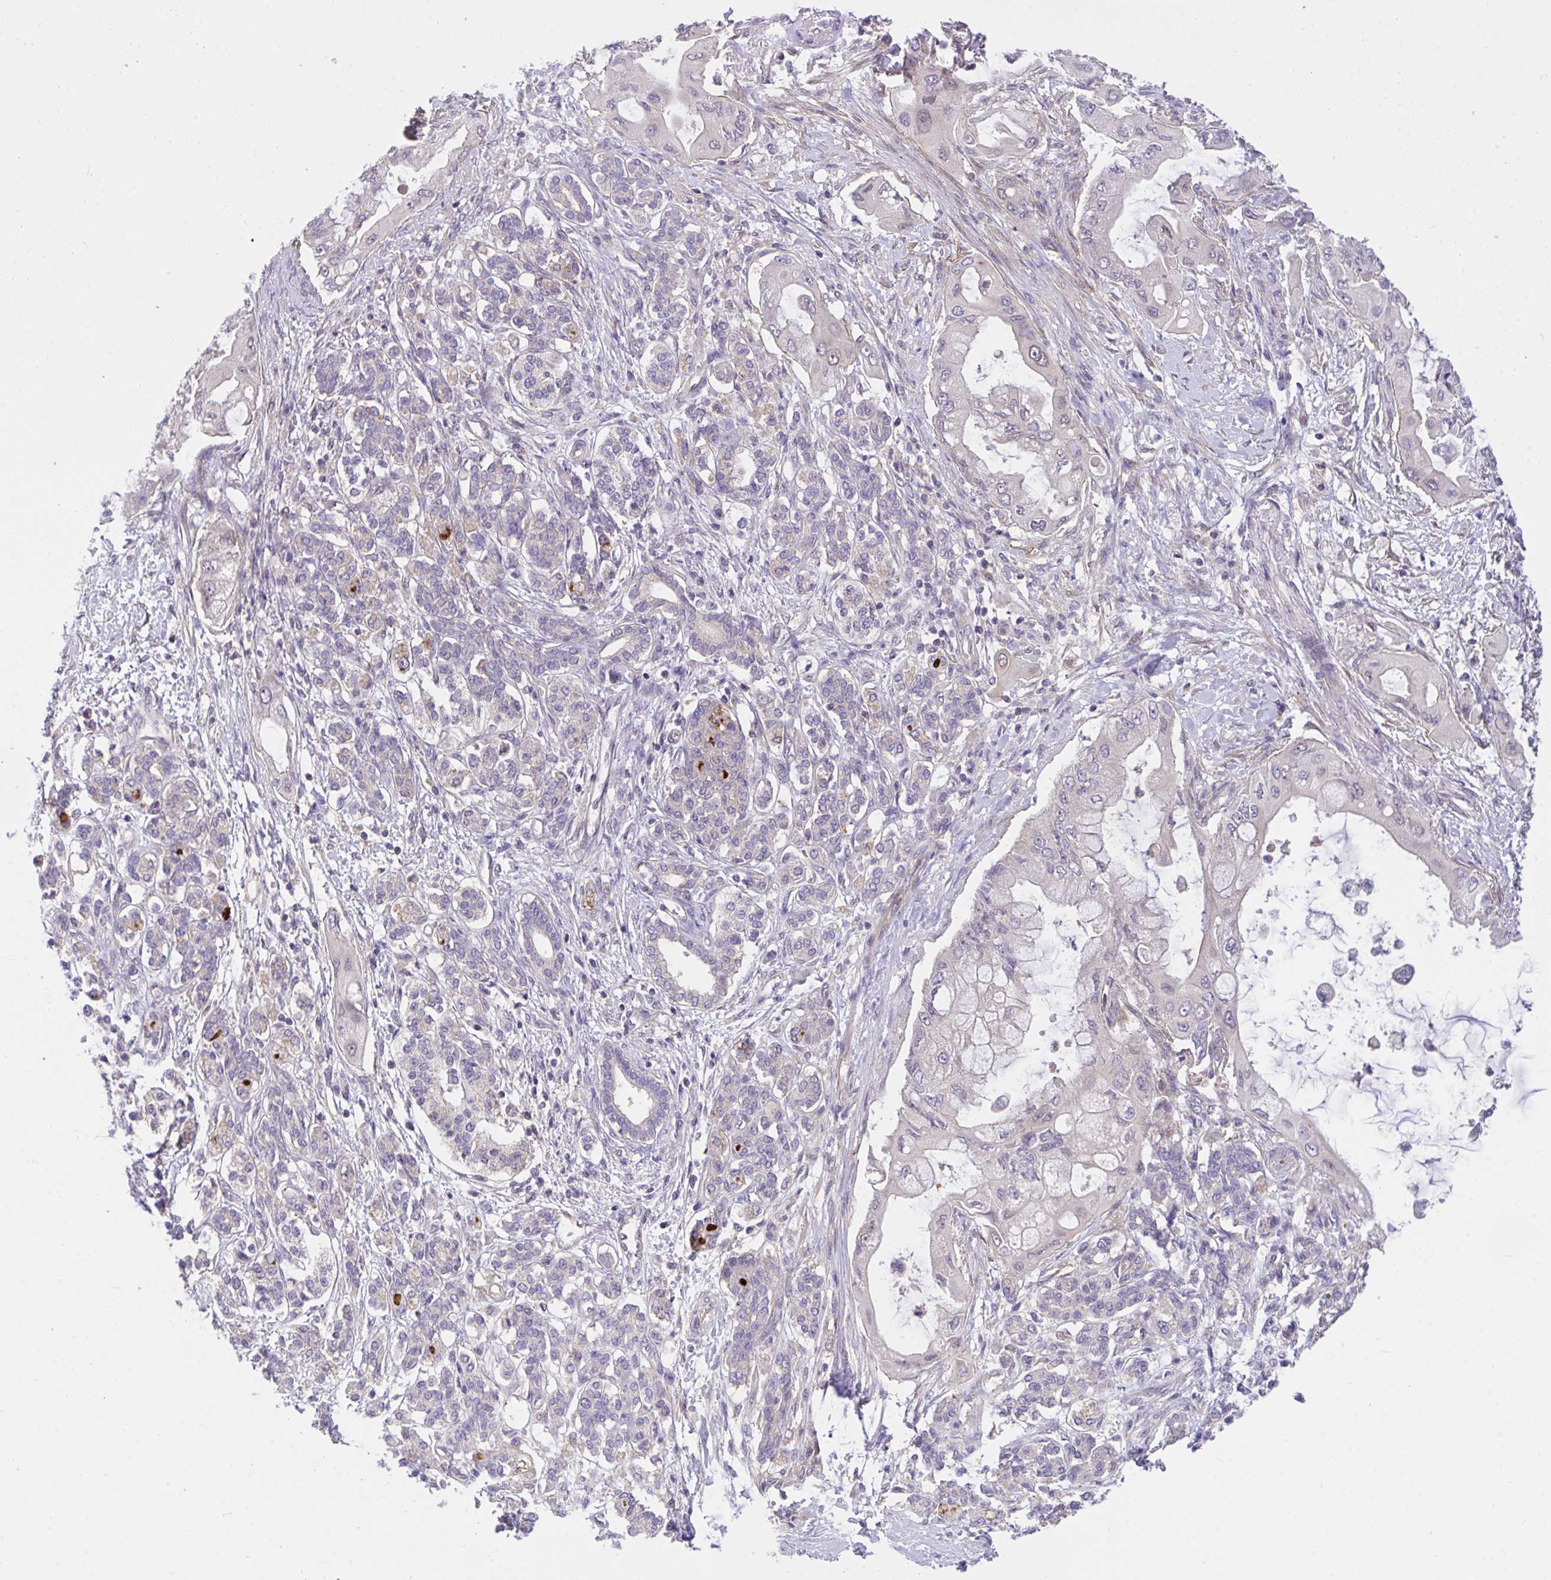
{"staining": {"intensity": "negative", "quantity": "none", "location": "none"}, "tissue": "pancreatic cancer", "cell_type": "Tumor cells", "image_type": "cancer", "snomed": [{"axis": "morphology", "description": "Adenocarcinoma, NOS"}, {"axis": "topography", "description": "Pancreas"}], "caption": "DAB (3,3'-diaminobenzidine) immunohistochemical staining of adenocarcinoma (pancreatic) exhibits no significant positivity in tumor cells.", "gene": "TLN2", "patient": {"sex": "male", "age": 57}}